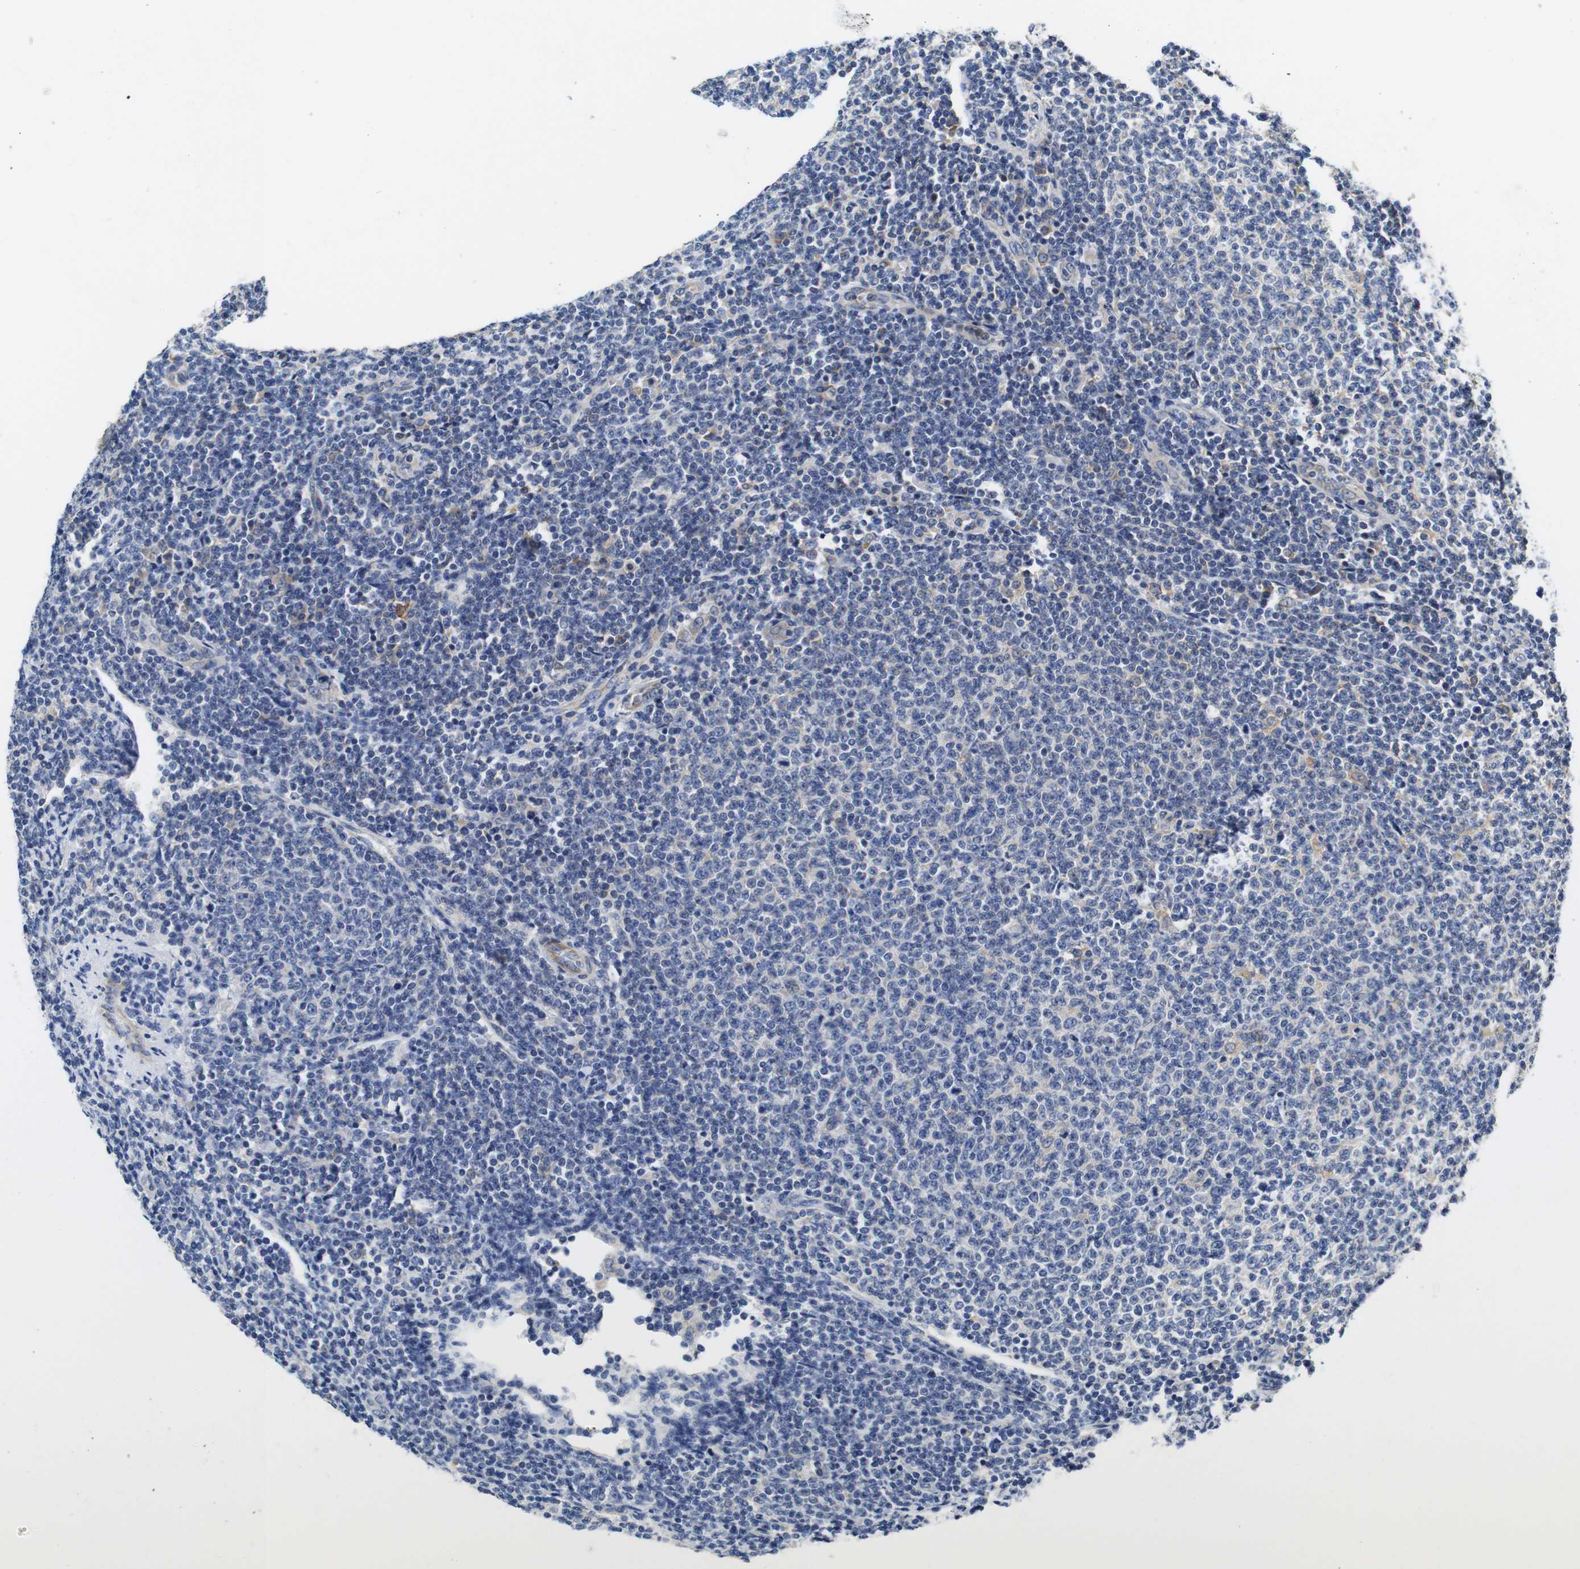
{"staining": {"intensity": "negative", "quantity": "none", "location": "none"}, "tissue": "lymphoma", "cell_type": "Tumor cells", "image_type": "cancer", "snomed": [{"axis": "morphology", "description": "Malignant lymphoma, non-Hodgkin's type, Low grade"}, {"axis": "topography", "description": "Lymph node"}], "caption": "Human low-grade malignant lymphoma, non-Hodgkin's type stained for a protein using IHC demonstrates no staining in tumor cells.", "gene": "MARCHF7", "patient": {"sex": "male", "age": 66}}